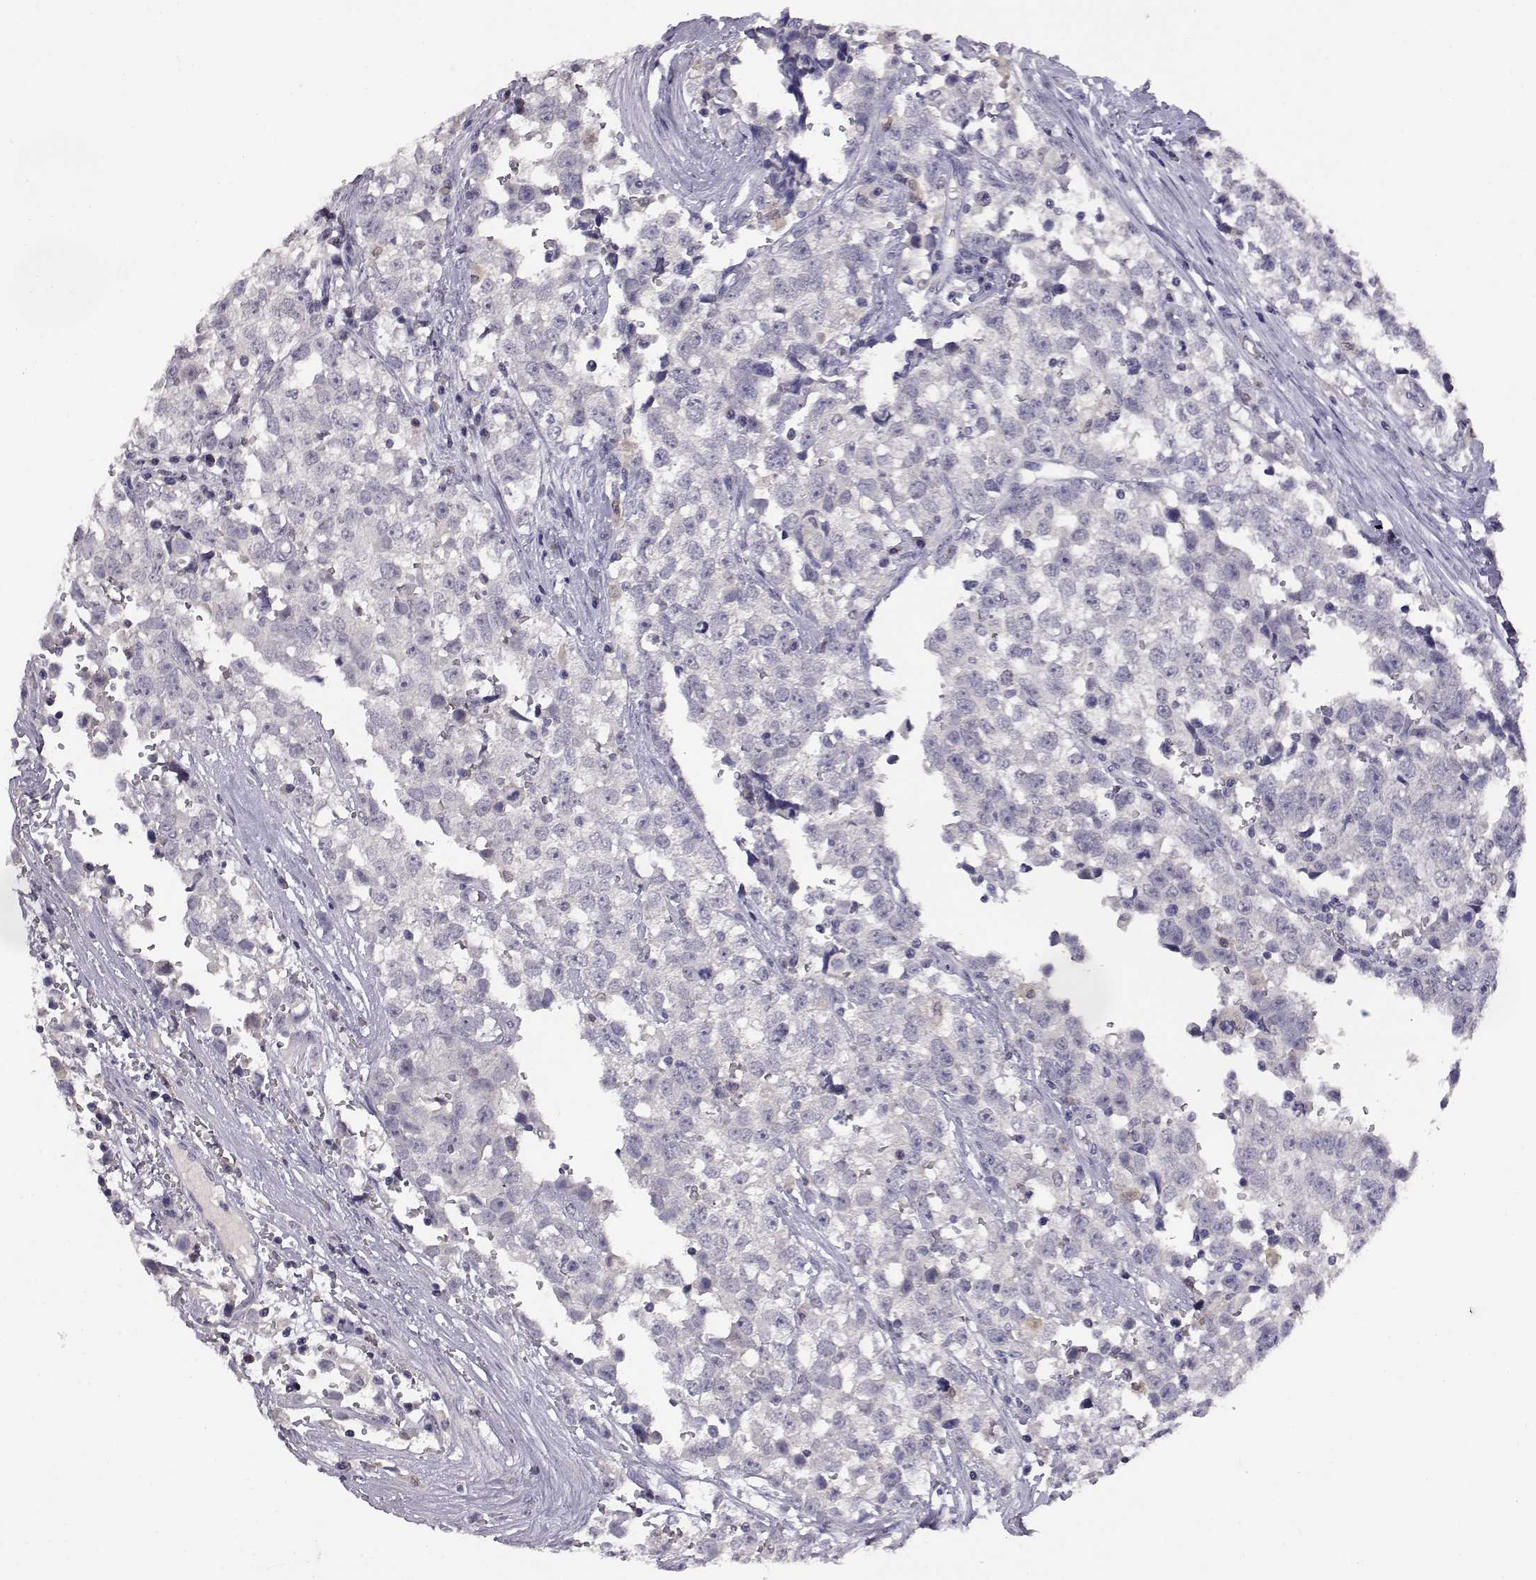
{"staining": {"intensity": "negative", "quantity": "none", "location": "none"}, "tissue": "testis cancer", "cell_type": "Tumor cells", "image_type": "cancer", "snomed": [{"axis": "morphology", "description": "Seminoma, NOS"}, {"axis": "topography", "description": "Testis"}], "caption": "IHC of human testis cancer (seminoma) shows no expression in tumor cells.", "gene": "AKR1B1", "patient": {"sex": "male", "age": 34}}